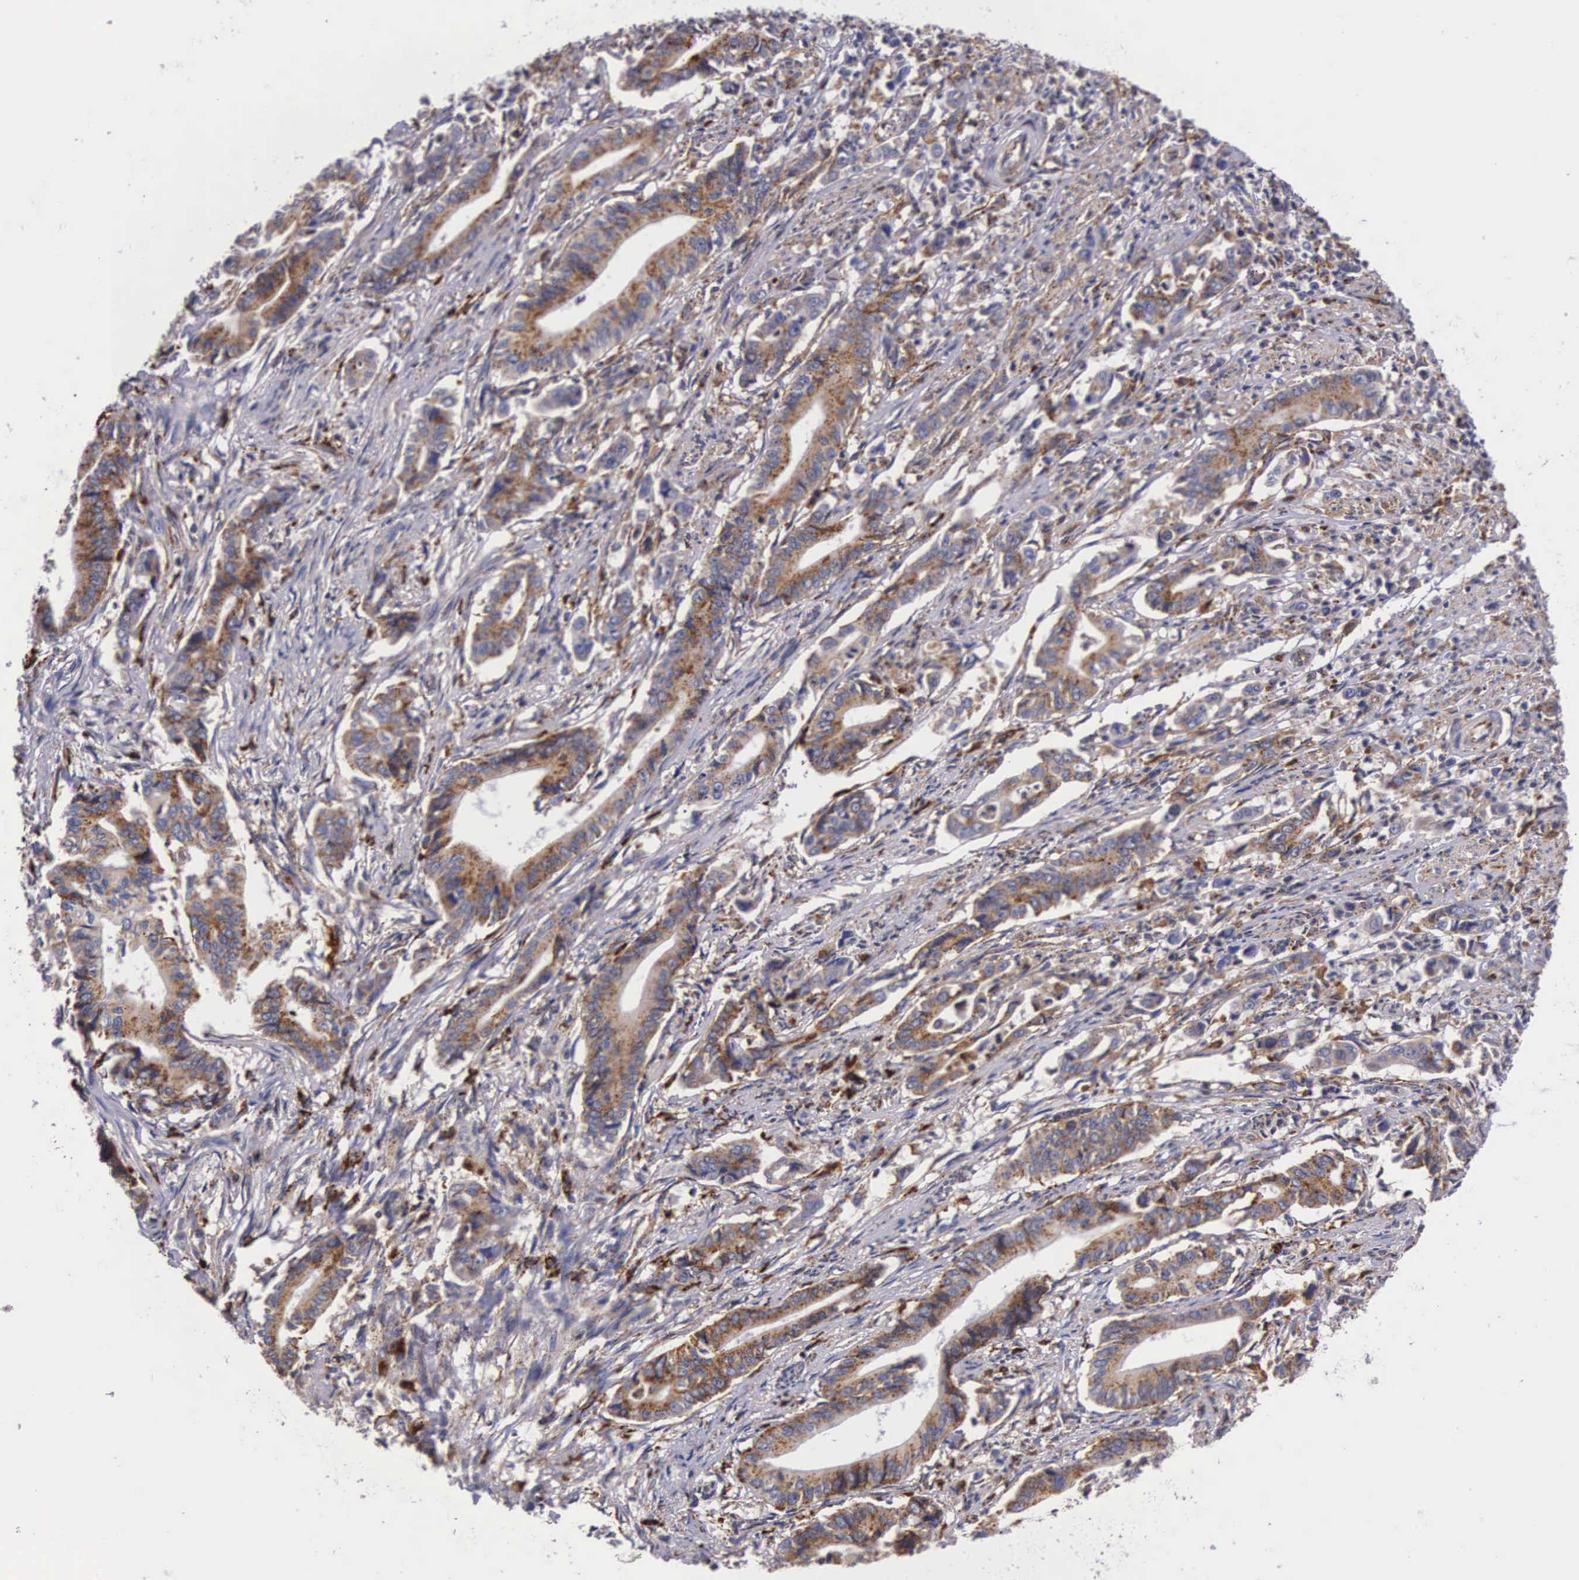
{"staining": {"intensity": "moderate", "quantity": "25%-75%", "location": "cytoplasmic/membranous"}, "tissue": "stomach cancer", "cell_type": "Tumor cells", "image_type": "cancer", "snomed": [{"axis": "morphology", "description": "Adenocarcinoma, NOS"}, {"axis": "topography", "description": "Stomach"}], "caption": "Immunohistochemistry of stomach adenocarcinoma exhibits medium levels of moderate cytoplasmic/membranous staining in approximately 25%-75% of tumor cells.", "gene": "NAGA", "patient": {"sex": "female", "age": 76}}